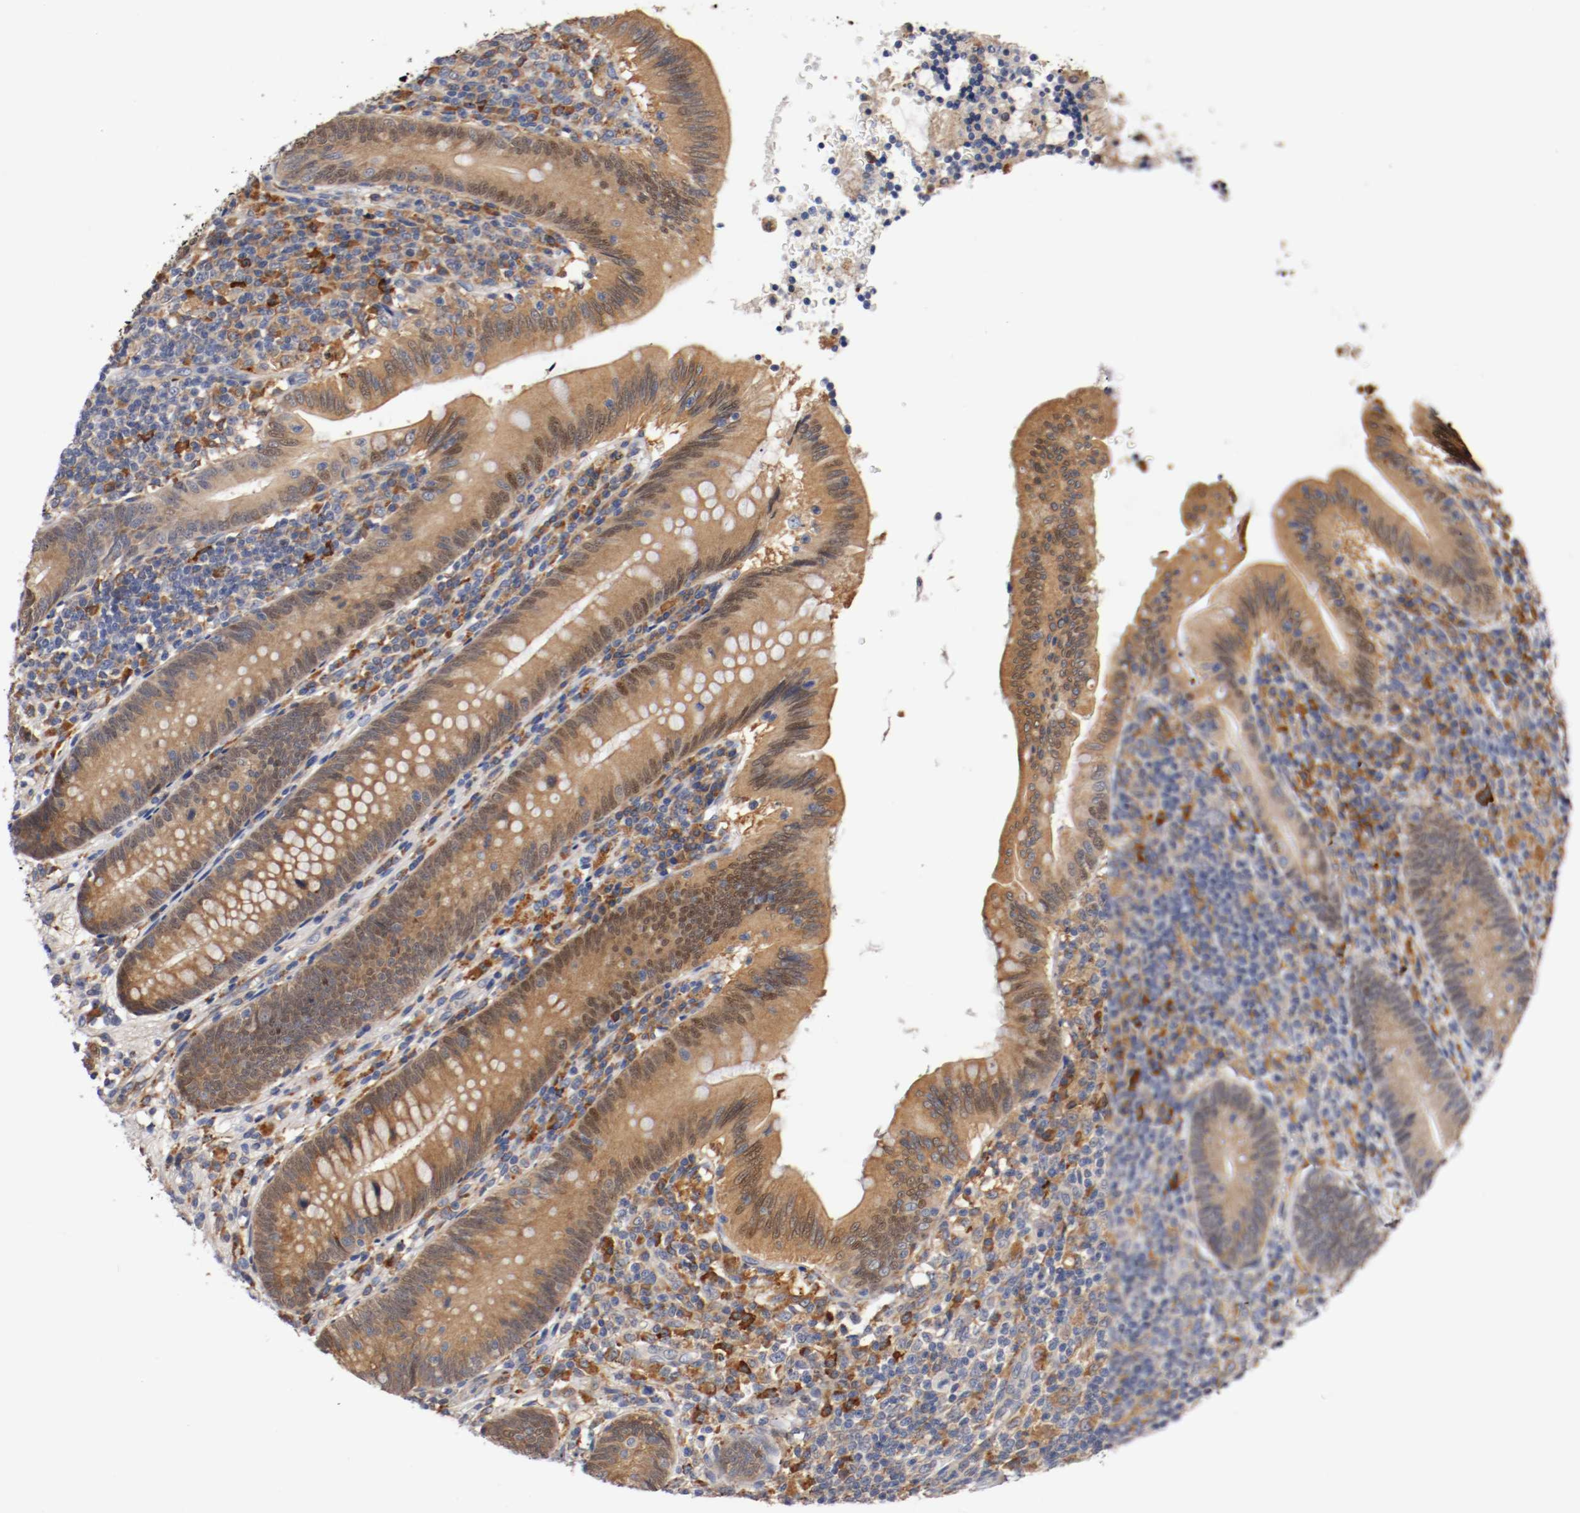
{"staining": {"intensity": "moderate", "quantity": ">75%", "location": "cytoplasmic/membranous"}, "tissue": "appendix", "cell_type": "Glandular cells", "image_type": "normal", "snomed": [{"axis": "morphology", "description": "Normal tissue, NOS"}, {"axis": "morphology", "description": "Inflammation, NOS"}, {"axis": "topography", "description": "Appendix"}], "caption": "Immunohistochemical staining of normal human appendix demonstrates medium levels of moderate cytoplasmic/membranous expression in about >75% of glandular cells. The protein of interest is stained brown, and the nuclei are stained in blue (DAB (3,3'-diaminobenzidine) IHC with brightfield microscopy, high magnification).", "gene": "TNFSF12", "patient": {"sex": "male", "age": 46}}